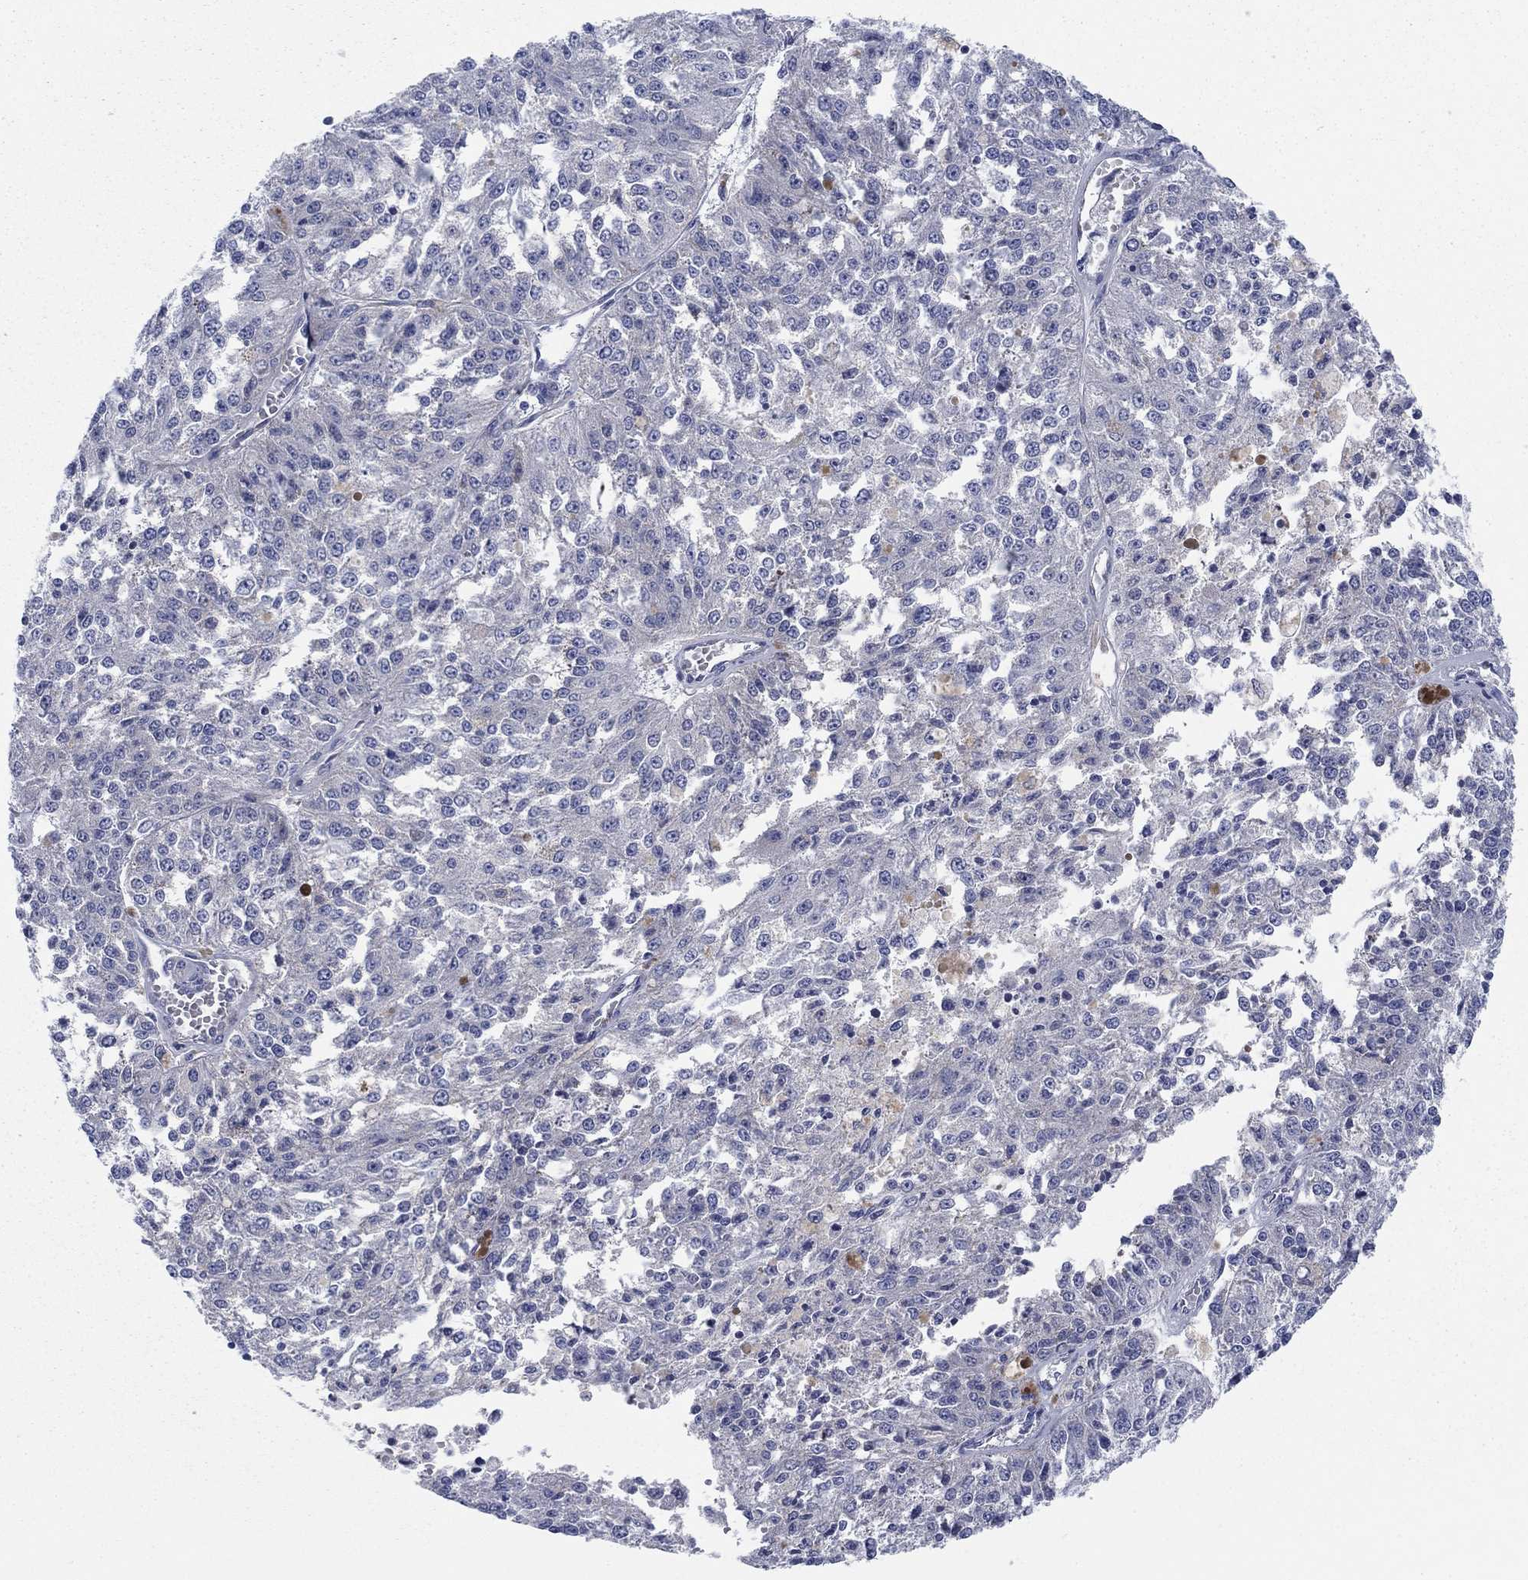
{"staining": {"intensity": "moderate", "quantity": "<25%", "location": "cytoplasmic/membranous"}, "tissue": "melanoma", "cell_type": "Tumor cells", "image_type": "cancer", "snomed": [{"axis": "morphology", "description": "Malignant melanoma, Metastatic site"}, {"axis": "topography", "description": "Lymph node"}], "caption": "Tumor cells reveal low levels of moderate cytoplasmic/membranous positivity in about <25% of cells in human malignant melanoma (metastatic site).", "gene": "TMEM59", "patient": {"sex": "female", "age": 64}}